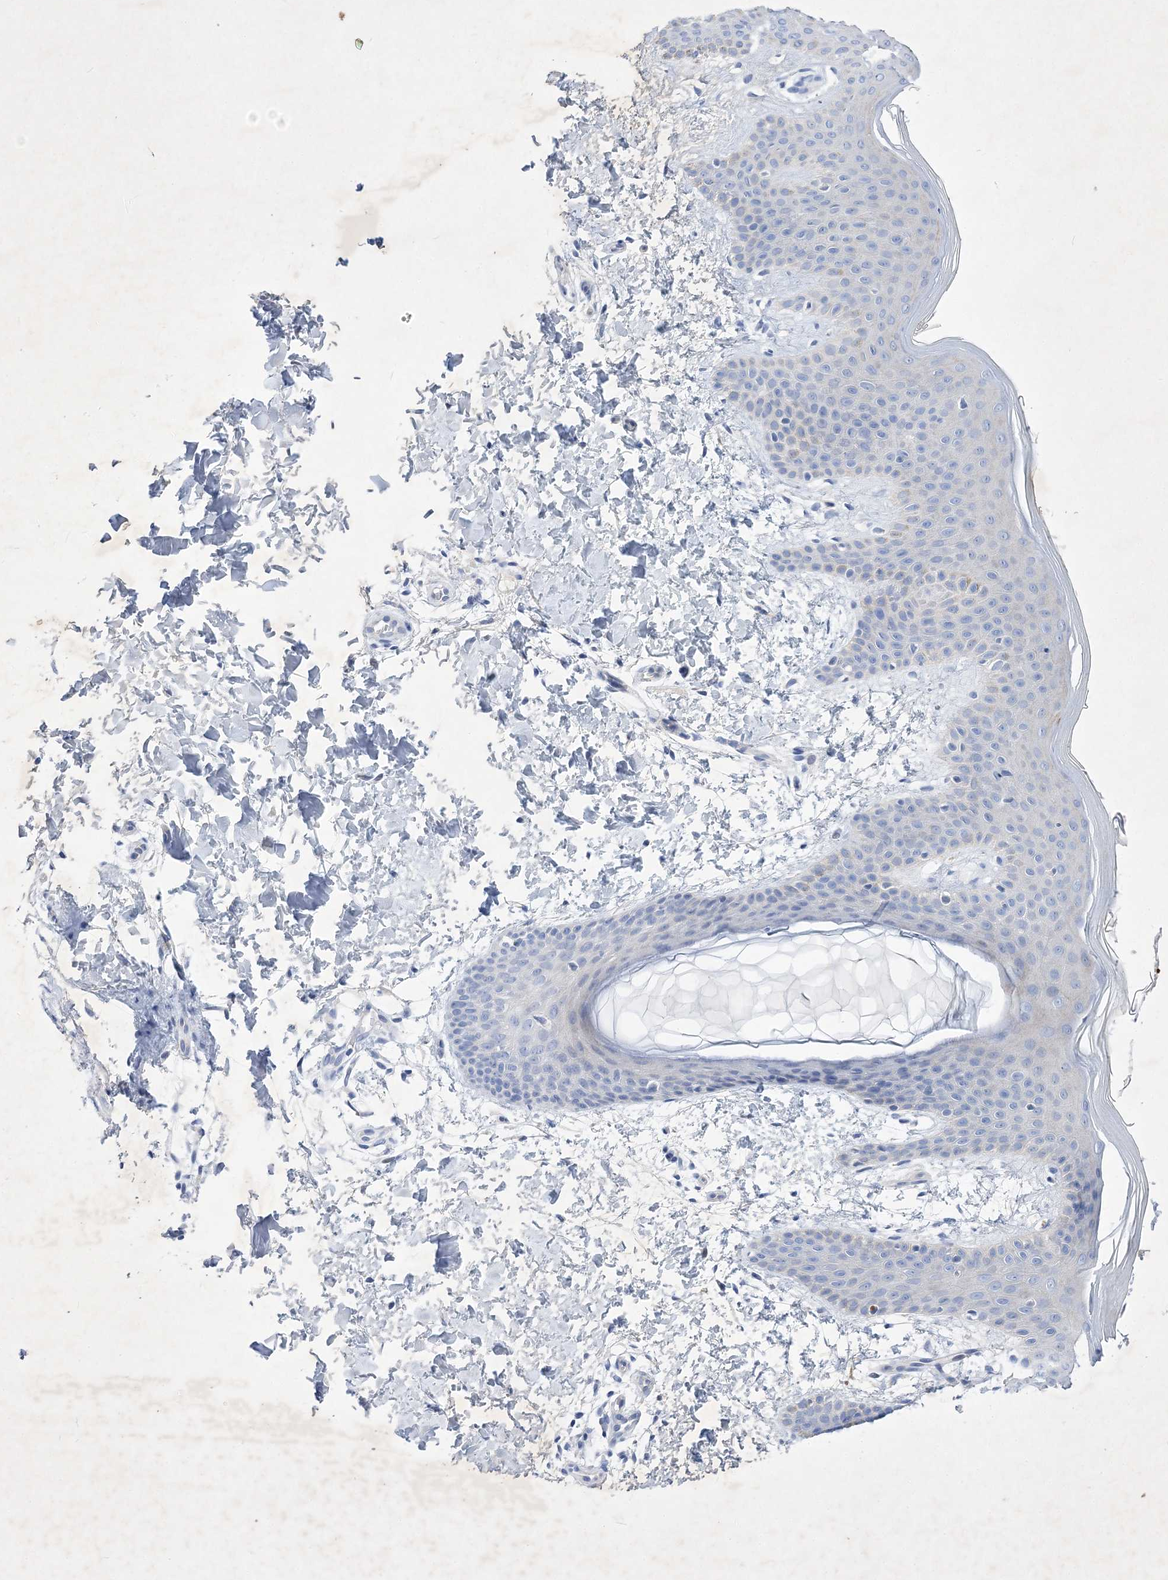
{"staining": {"intensity": "negative", "quantity": "none", "location": "none"}, "tissue": "skin", "cell_type": "Fibroblasts", "image_type": "normal", "snomed": [{"axis": "morphology", "description": "Normal tissue, NOS"}, {"axis": "topography", "description": "Skin"}], "caption": "Immunohistochemistry micrograph of benign human skin stained for a protein (brown), which reveals no positivity in fibroblasts. Nuclei are stained in blue.", "gene": "GPN1", "patient": {"sex": "male", "age": 36}}